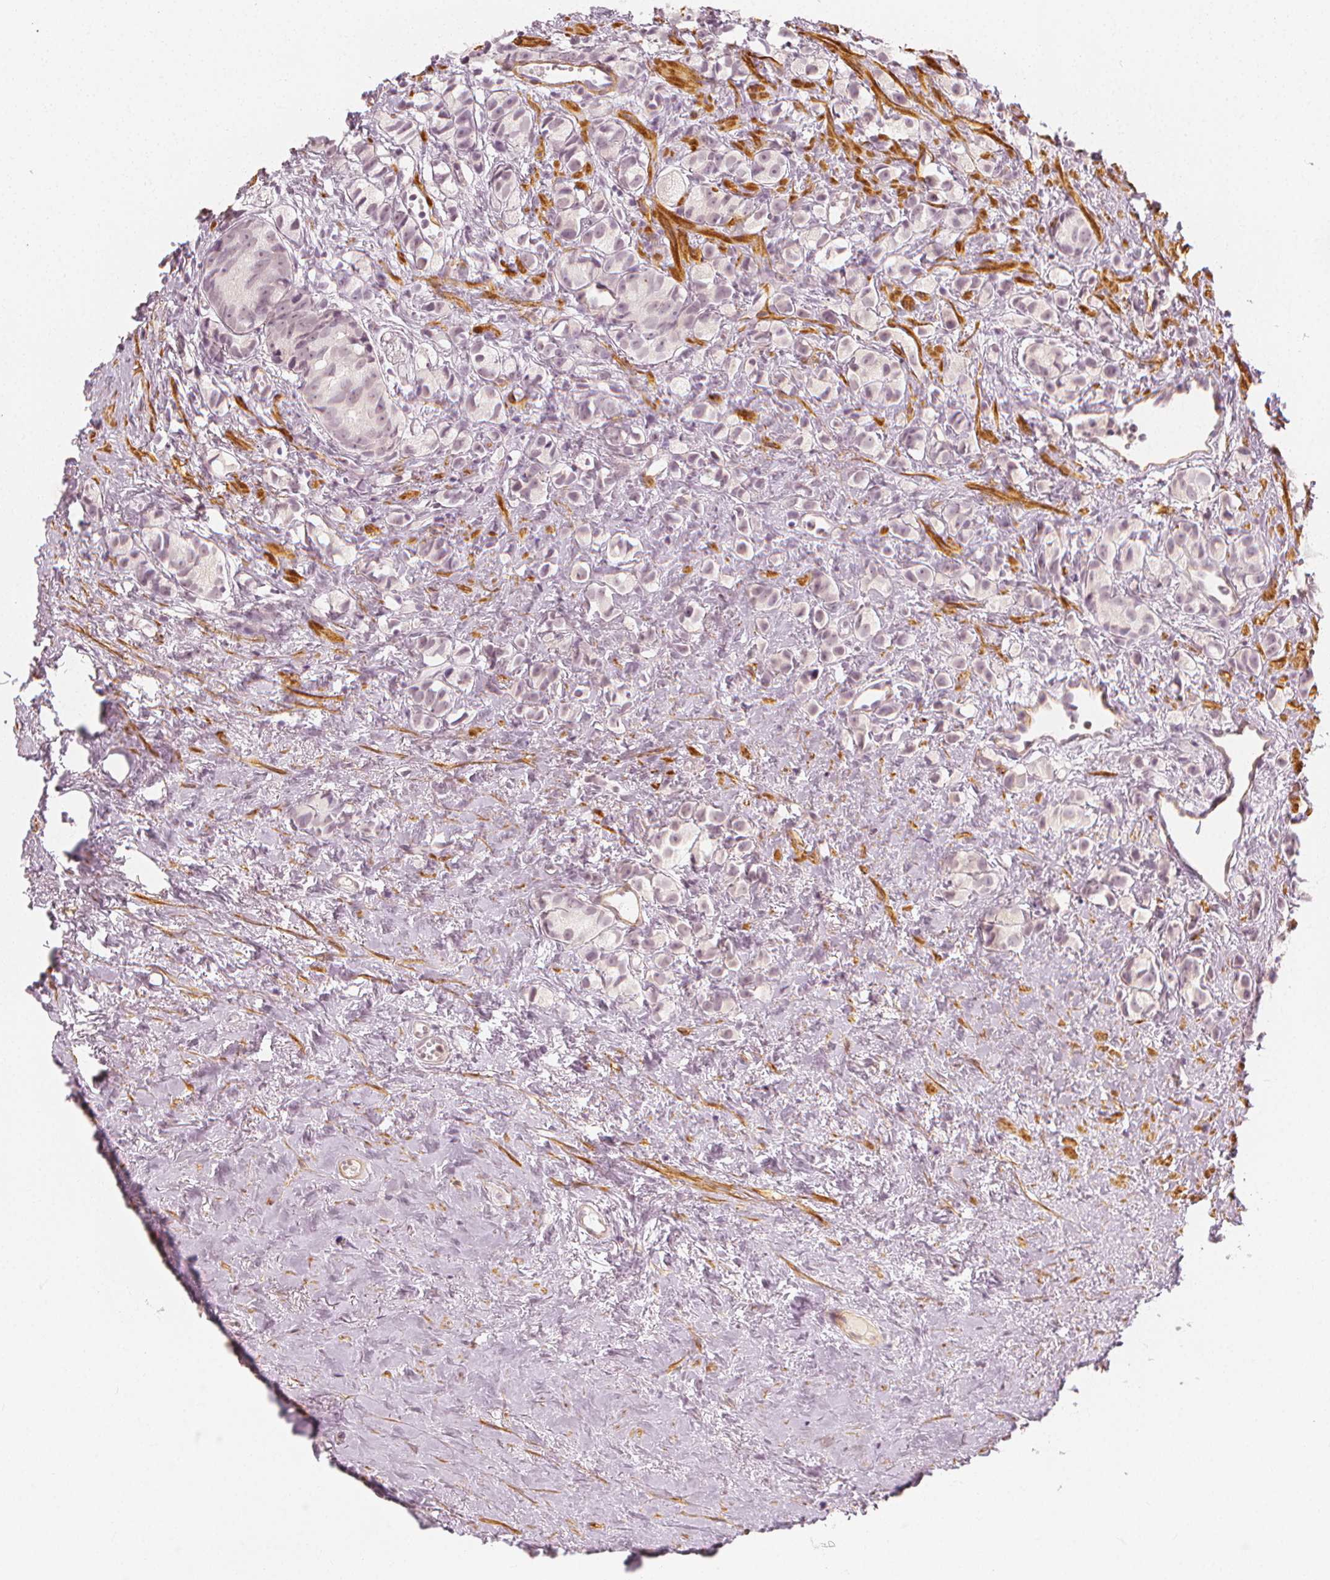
{"staining": {"intensity": "negative", "quantity": "none", "location": "none"}, "tissue": "prostate cancer", "cell_type": "Tumor cells", "image_type": "cancer", "snomed": [{"axis": "morphology", "description": "Adenocarcinoma, High grade"}, {"axis": "topography", "description": "Prostate"}], "caption": "Immunohistochemistry (IHC) of prostate cancer reveals no staining in tumor cells.", "gene": "ARHGAP26", "patient": {"sex": "male", "age": 81}}